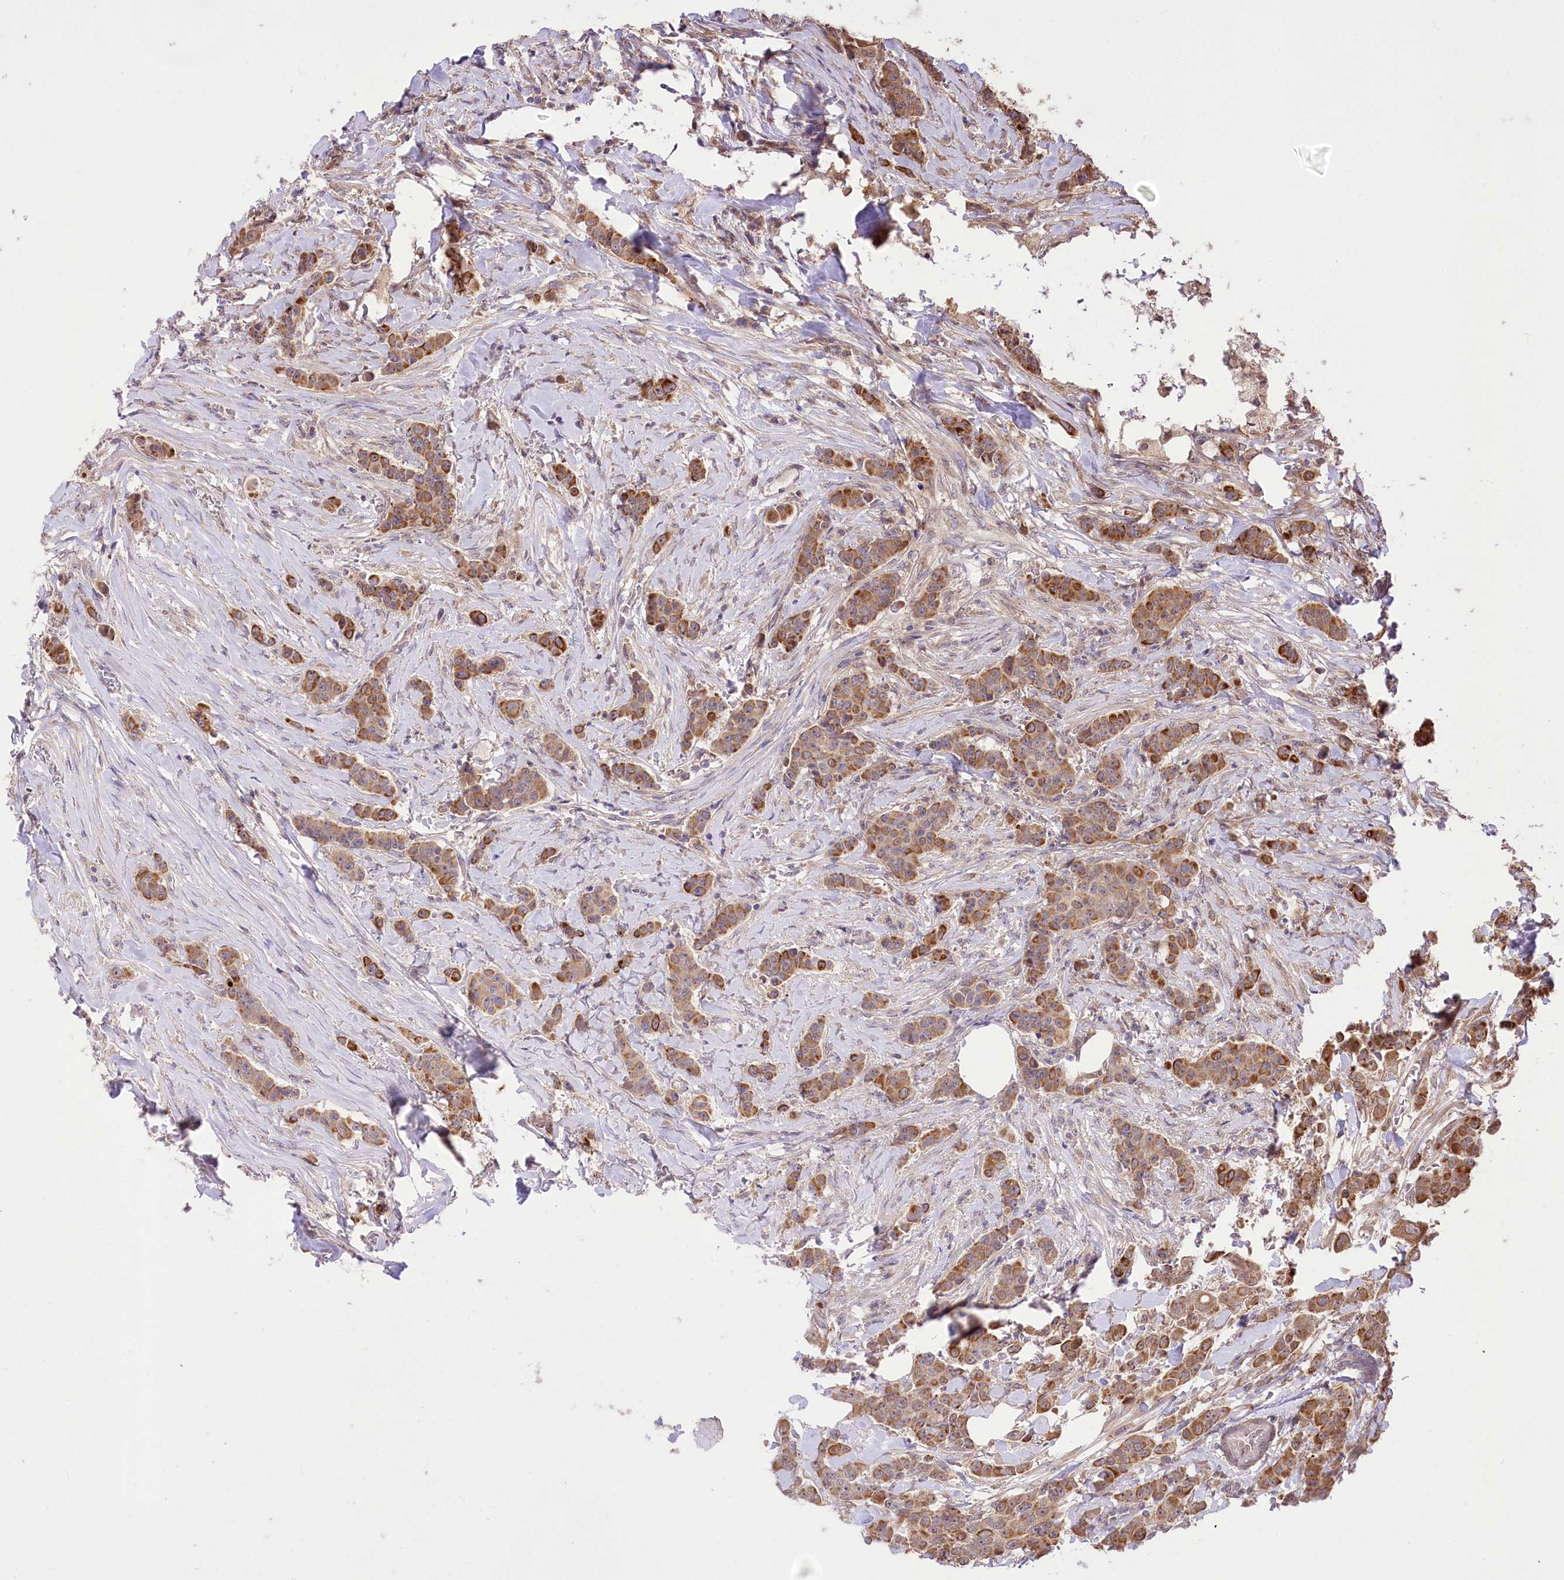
{"staining": {"intensity": "strong", "quantity": ">75%", "location": "cytoplasmic/membranous"}, "tissue": "breast cancer", "cell_type": "Tumor cells", "image_type": "cancer", "snomed": [{"axis": "morphology", "description": "Duct carcinoma"}, {"axis": "topography", "description": "Breast"}], "caption": "Immunohistochemical staining of breast cancer (invasive ductal carcinoma) exhibits strong cytoplasmic/membranous protein positivity in about >75% of tumor cells. (Stains: DAB in brown, nuclei in blue, Microscopy: brightfield microscopy at high magnification).", "gene": "HELT", "patient": {"sex": "female", "age": 40}}